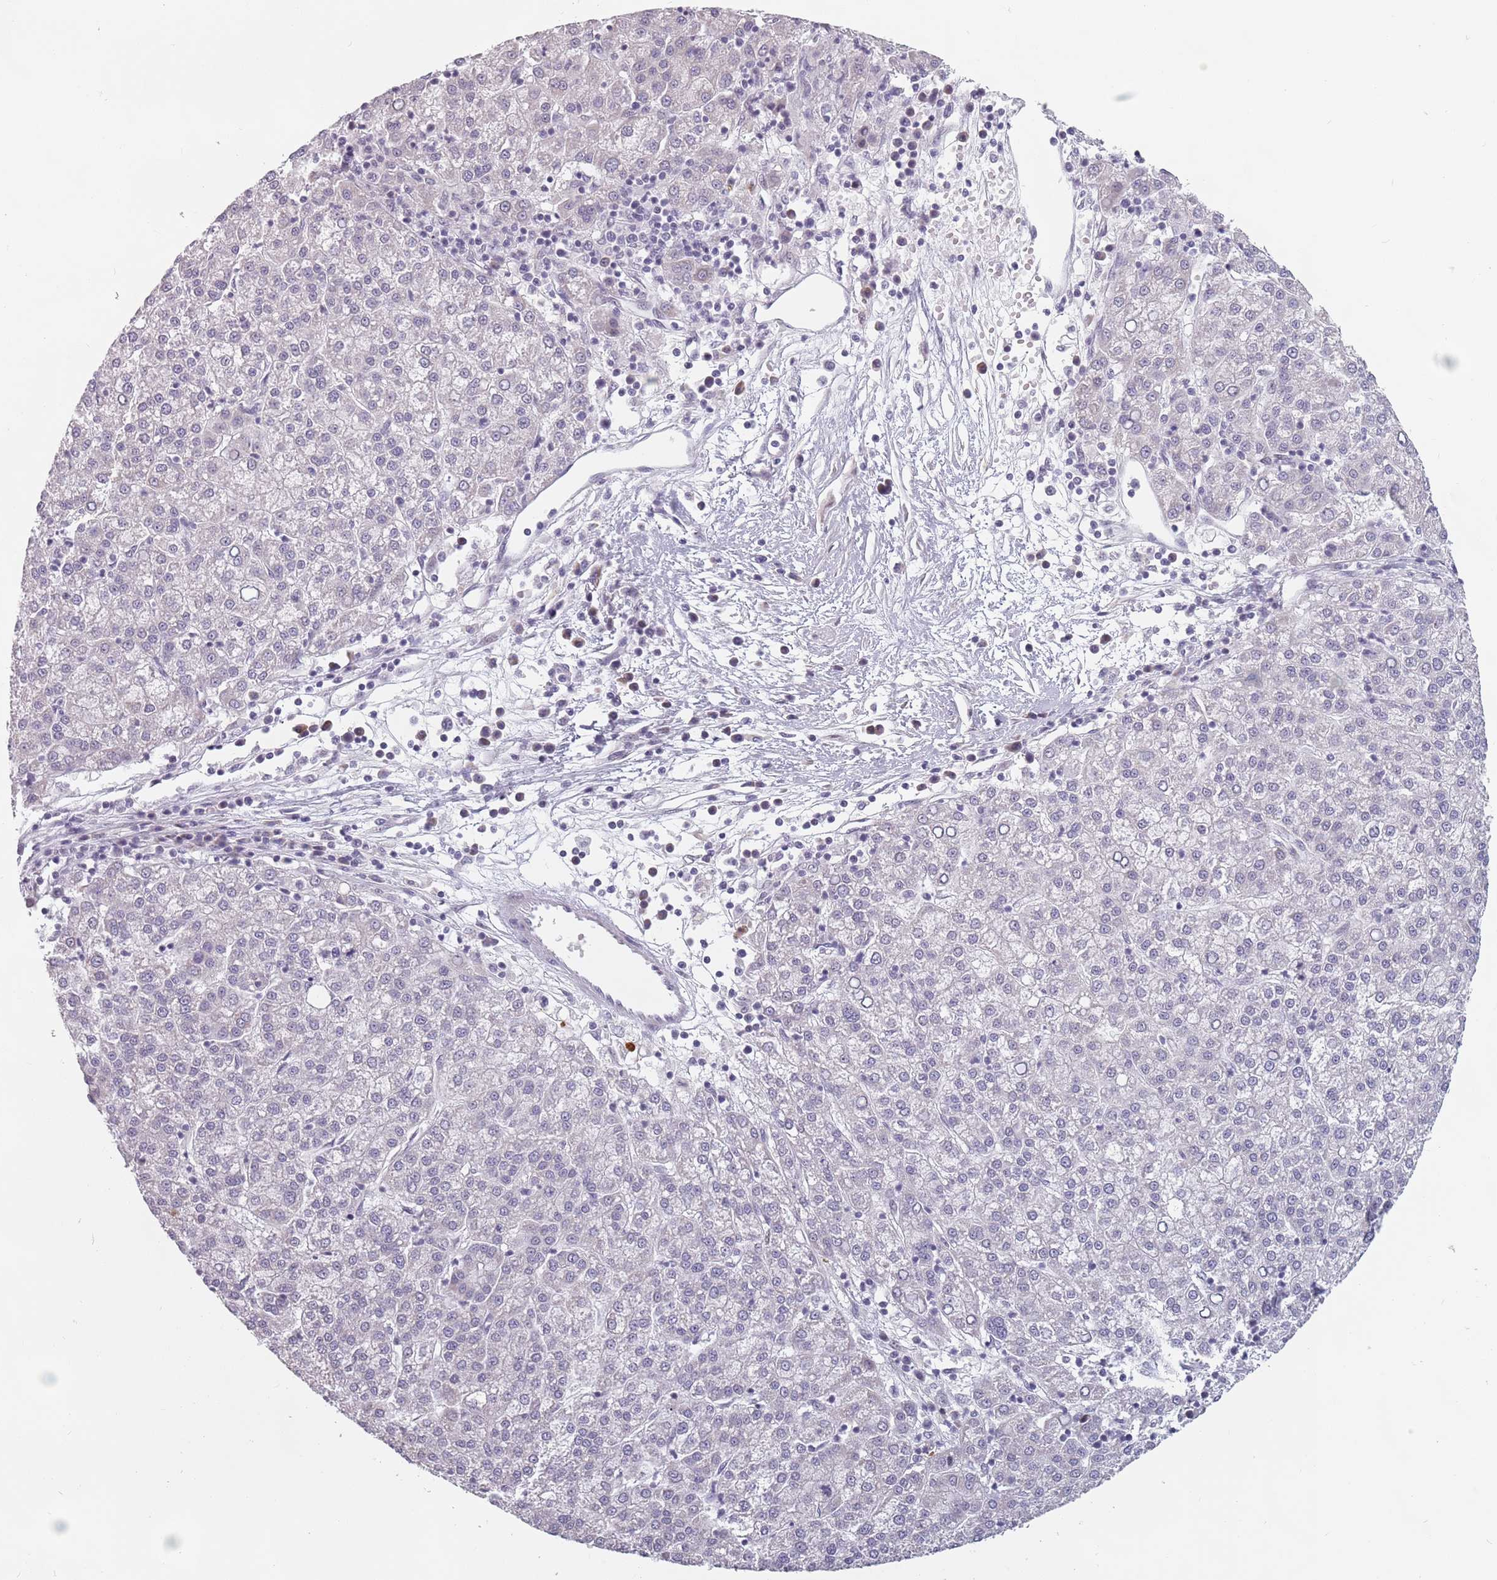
{"staining": {"intensity": "negative", "quantity": "none", "location": "none"}, "tissue": "liver cancer", "cell_type": "Tumor cells", "image_type": "cancer", "snomed": [{"axis": "morphology", "description": "Carcinoma, Hepatocellular, NOS"}, {"axis": "topography", "description": "Liver"}], "caption": "Liver cancer was stained to show a protein in brown. There is no significant positivity in tumor cells.", "gene": "PTCHD1", "patient": {"sex": "female", "age": 58}}